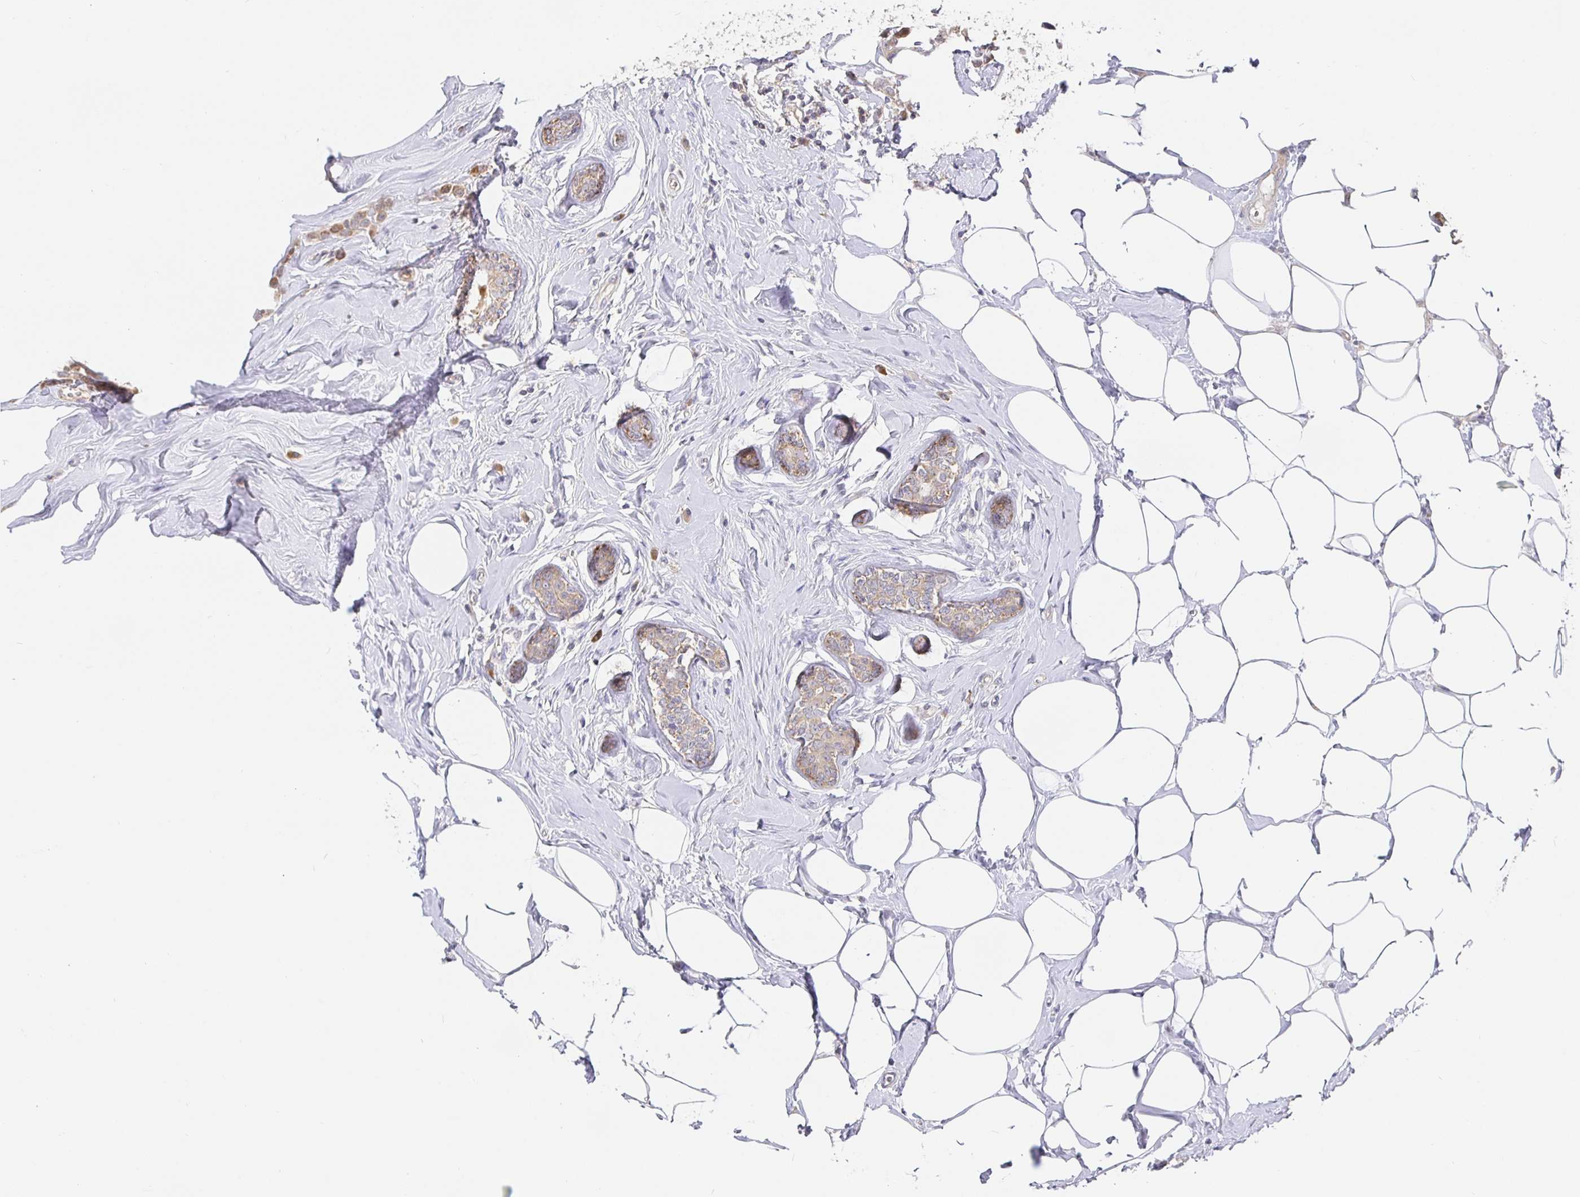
{"staining": {"intensity": "moderate", "quantity": ">75%", "location": "cytoplasmic/membranous"}, "tissue": "breast cancer", "cell_type": "Tumor cells", "image_type": "cancer", "snomed": [{"axis": "morphology", "description": "Duct carcinoma"}, {"axis": "topography", "description": "Breast"}], "caption": "Immunohistochemistry (DAB) staining of human intraductal carcinoma (breast) demonstrates moderate cytoplasmic/membranous protein expression in approximately >75% of tumor cells. (DAB (3,3'-diaminobenzidine) IHC, brown staining for protein, blue staining for nuclei).", "gene": "ZDHHC11", "patient": {"sex": "female", "age": 80}}